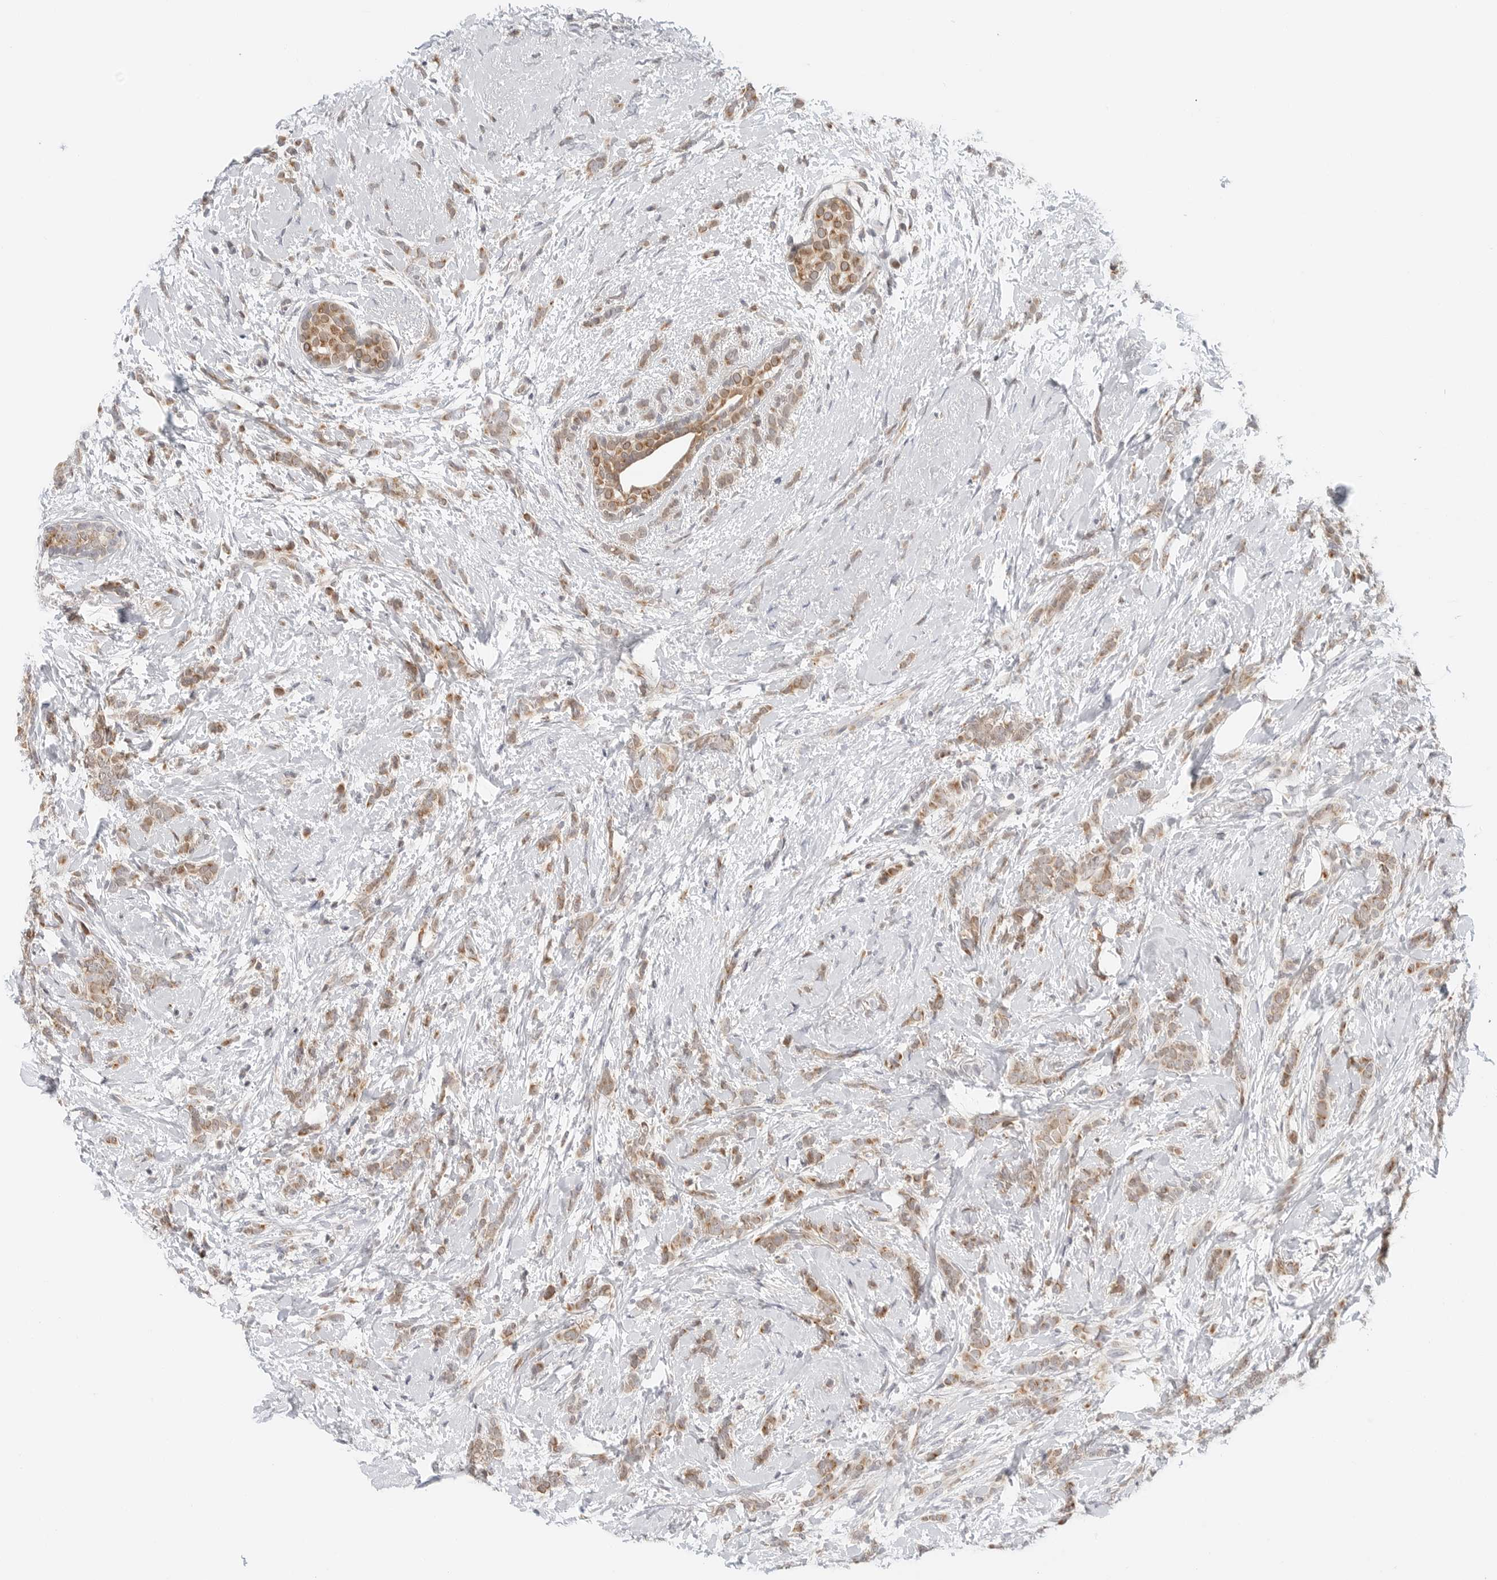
{"staining": {"intensity": "moderate", "quantity": ">75%", "location": "cytoplasmic/membranous"}, "tissue": "breast cancer", "cell_type": "Tumor cells", "image_type": "cancer", "snomed": [{"axis": "morphology", "description": "Lobular carcinoma, in situ"}, {"axis": "morphology", "description": "Lobular carcinoma"}, {"axis": "topography", "description": "Breast"}], "caption": "Breast cancer (lobular carcinoma in situ) stained with IHC reveals moderate cytoplasmic/membranous positivity in approximately >75% of tumor cells. (DAB (3,3'-diaminobenzidine) = brown stain, brightfield microscopy at high magnification).", "gene": "DYRK4", "patient": {"sex": "female", "age": 41}}